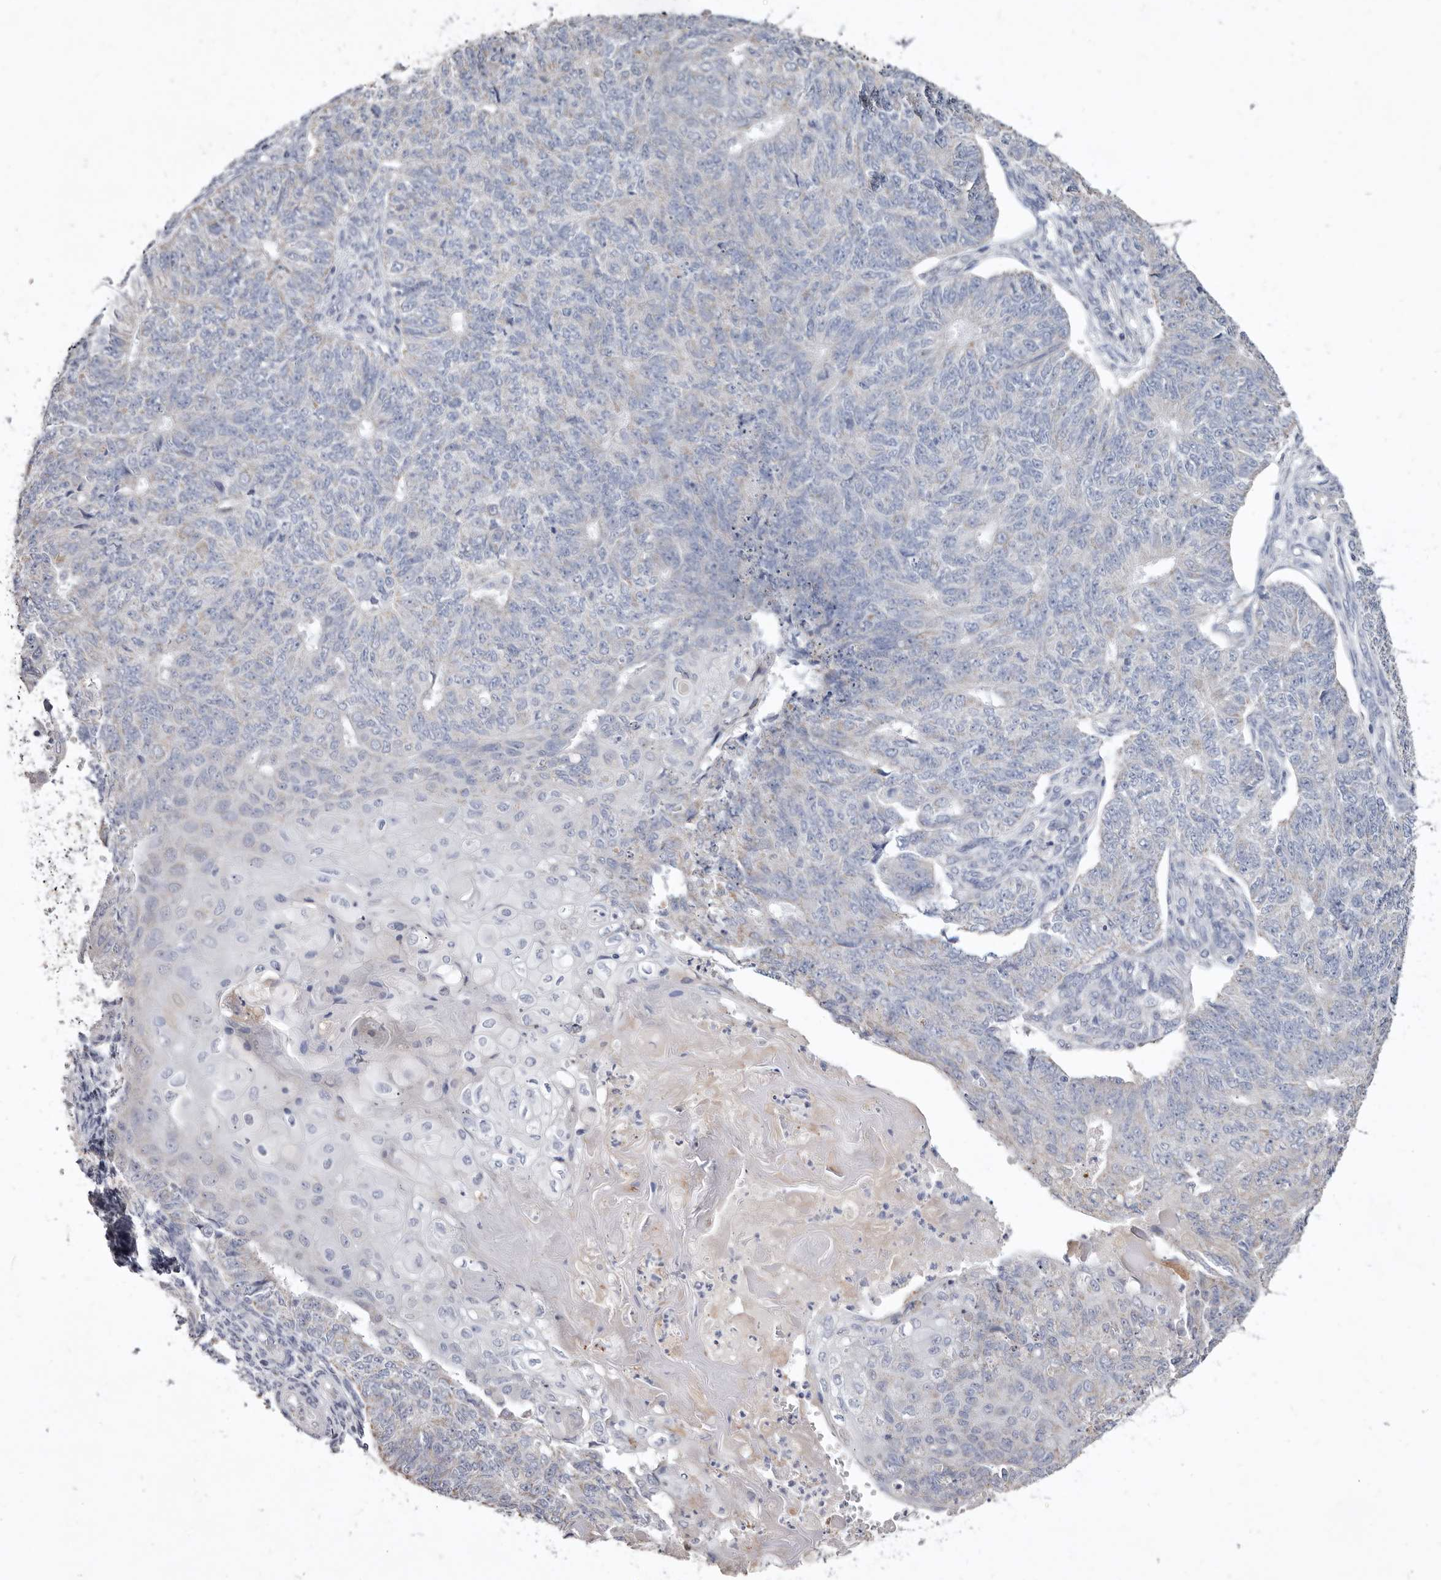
{"staining": {"intensity": "negative", "quantity": "none", "location": "none"}, "tissue": "endometrial cancer", "cell_type": "Tumor cells", "image_type": "cancer", "snomed": [{"axis": "morphology", "description": "Adenocarcinoma, NOS"}, {"axis": "topography", "description": "Endometrium"}], "caption": "Immunohistochemistry micrograph of neoplastic tissue: endometrial adenocarcinoma stained with DAB (3,3'-diaminobenzidine) reveals no significant protein staining in tumor cells.", "gene": "CYP2E1", "patient": {"sex": "female", "age": 32}}